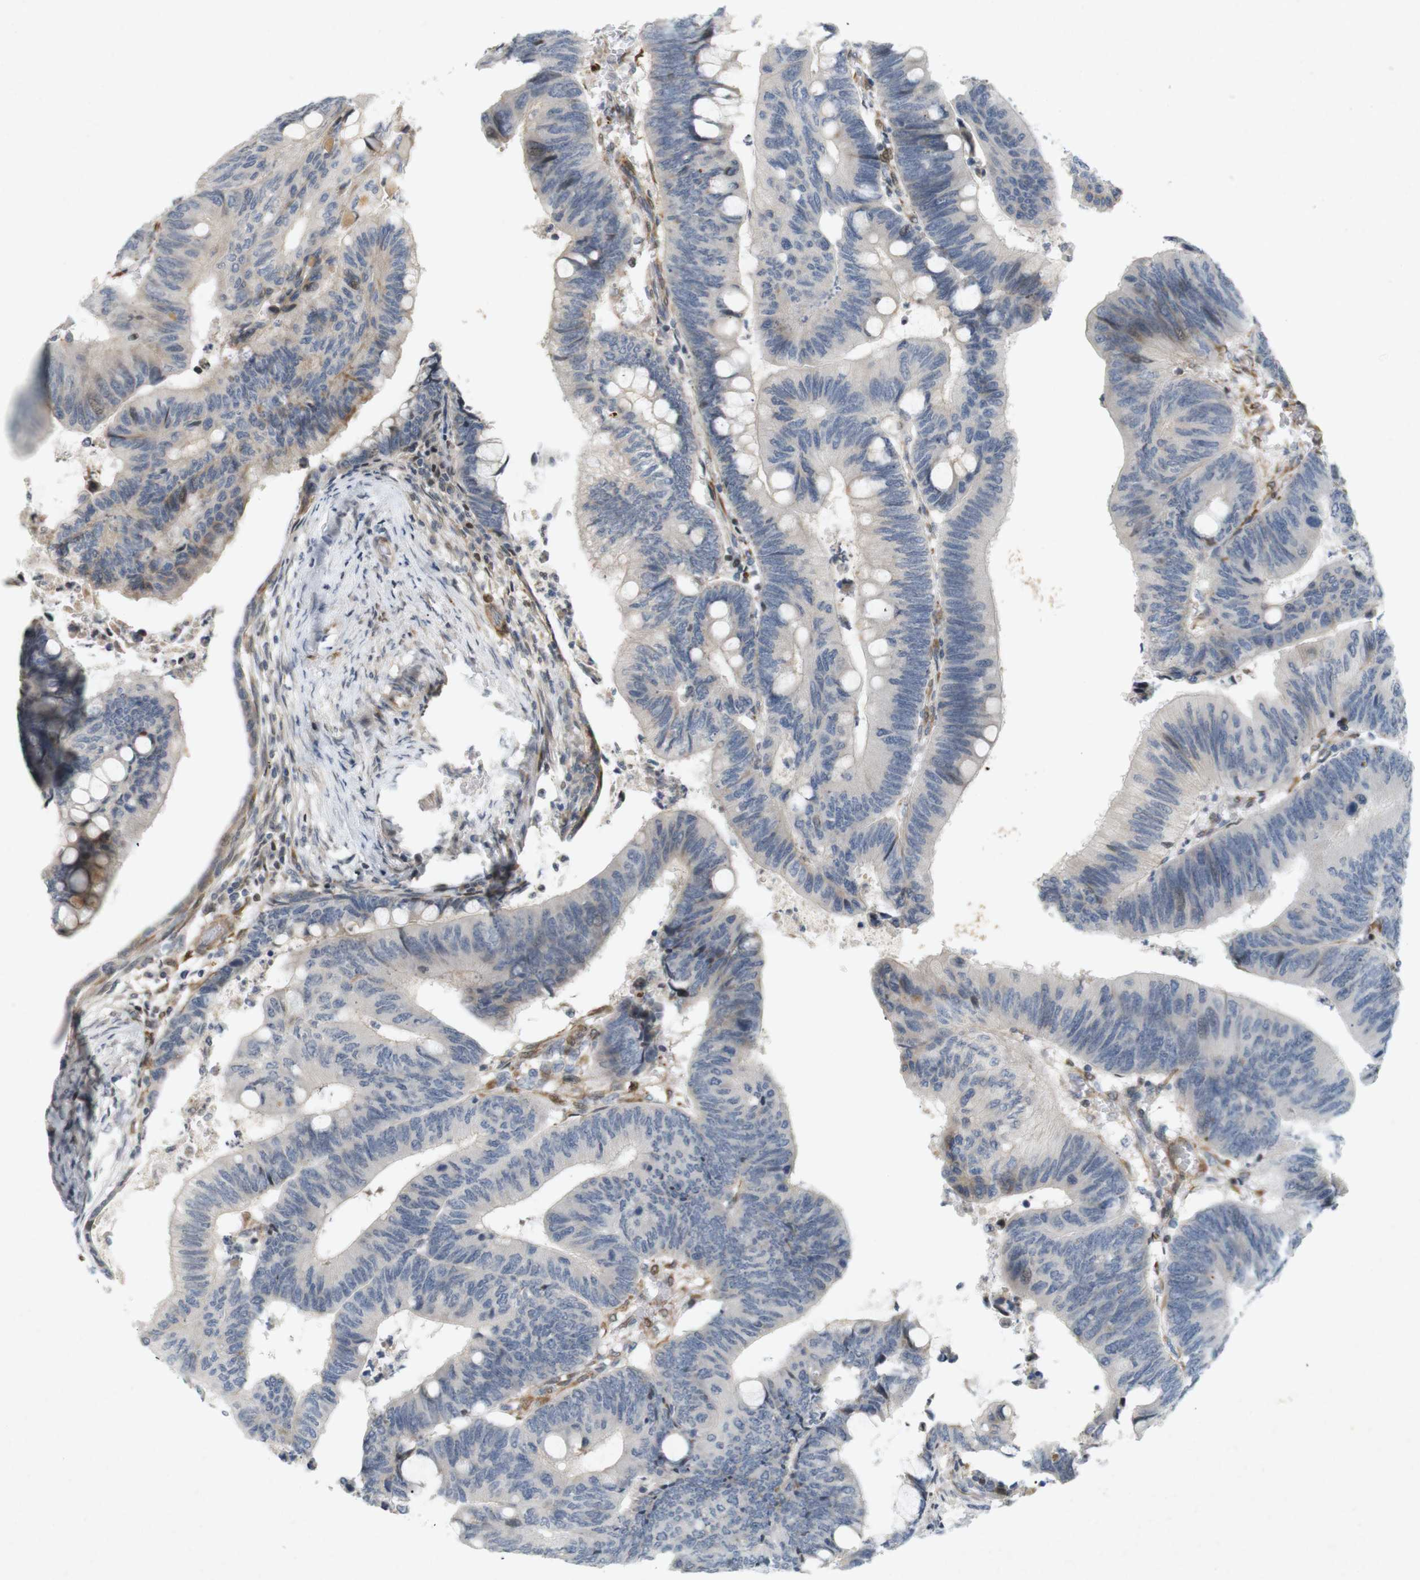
{"staining": {"intensity": "negative", "quantity": "none", "location": "none"}, "tissue": "colorectal cancer", "cell_type": "Tumor cells", "image_type": "cancer", "snomed": [{"axis": "morphology", "description": "Normal tissue, NOS"}, {"axis": "morphology", "description": "Adenocarcinoma, NOS"}, {"axis": "topography", "description": "Rectum"}, {"axis": "topography", "description": "Peripheral nerve tissue"}], "caption": "Immunohistochemical staining of colorectal adenocarcinoma reveals no significant staining in tumor cells. (DAB IHC, high magnification).", "gene": "PPP1R14A", "patient": {"sex": "male", "age": 92}}